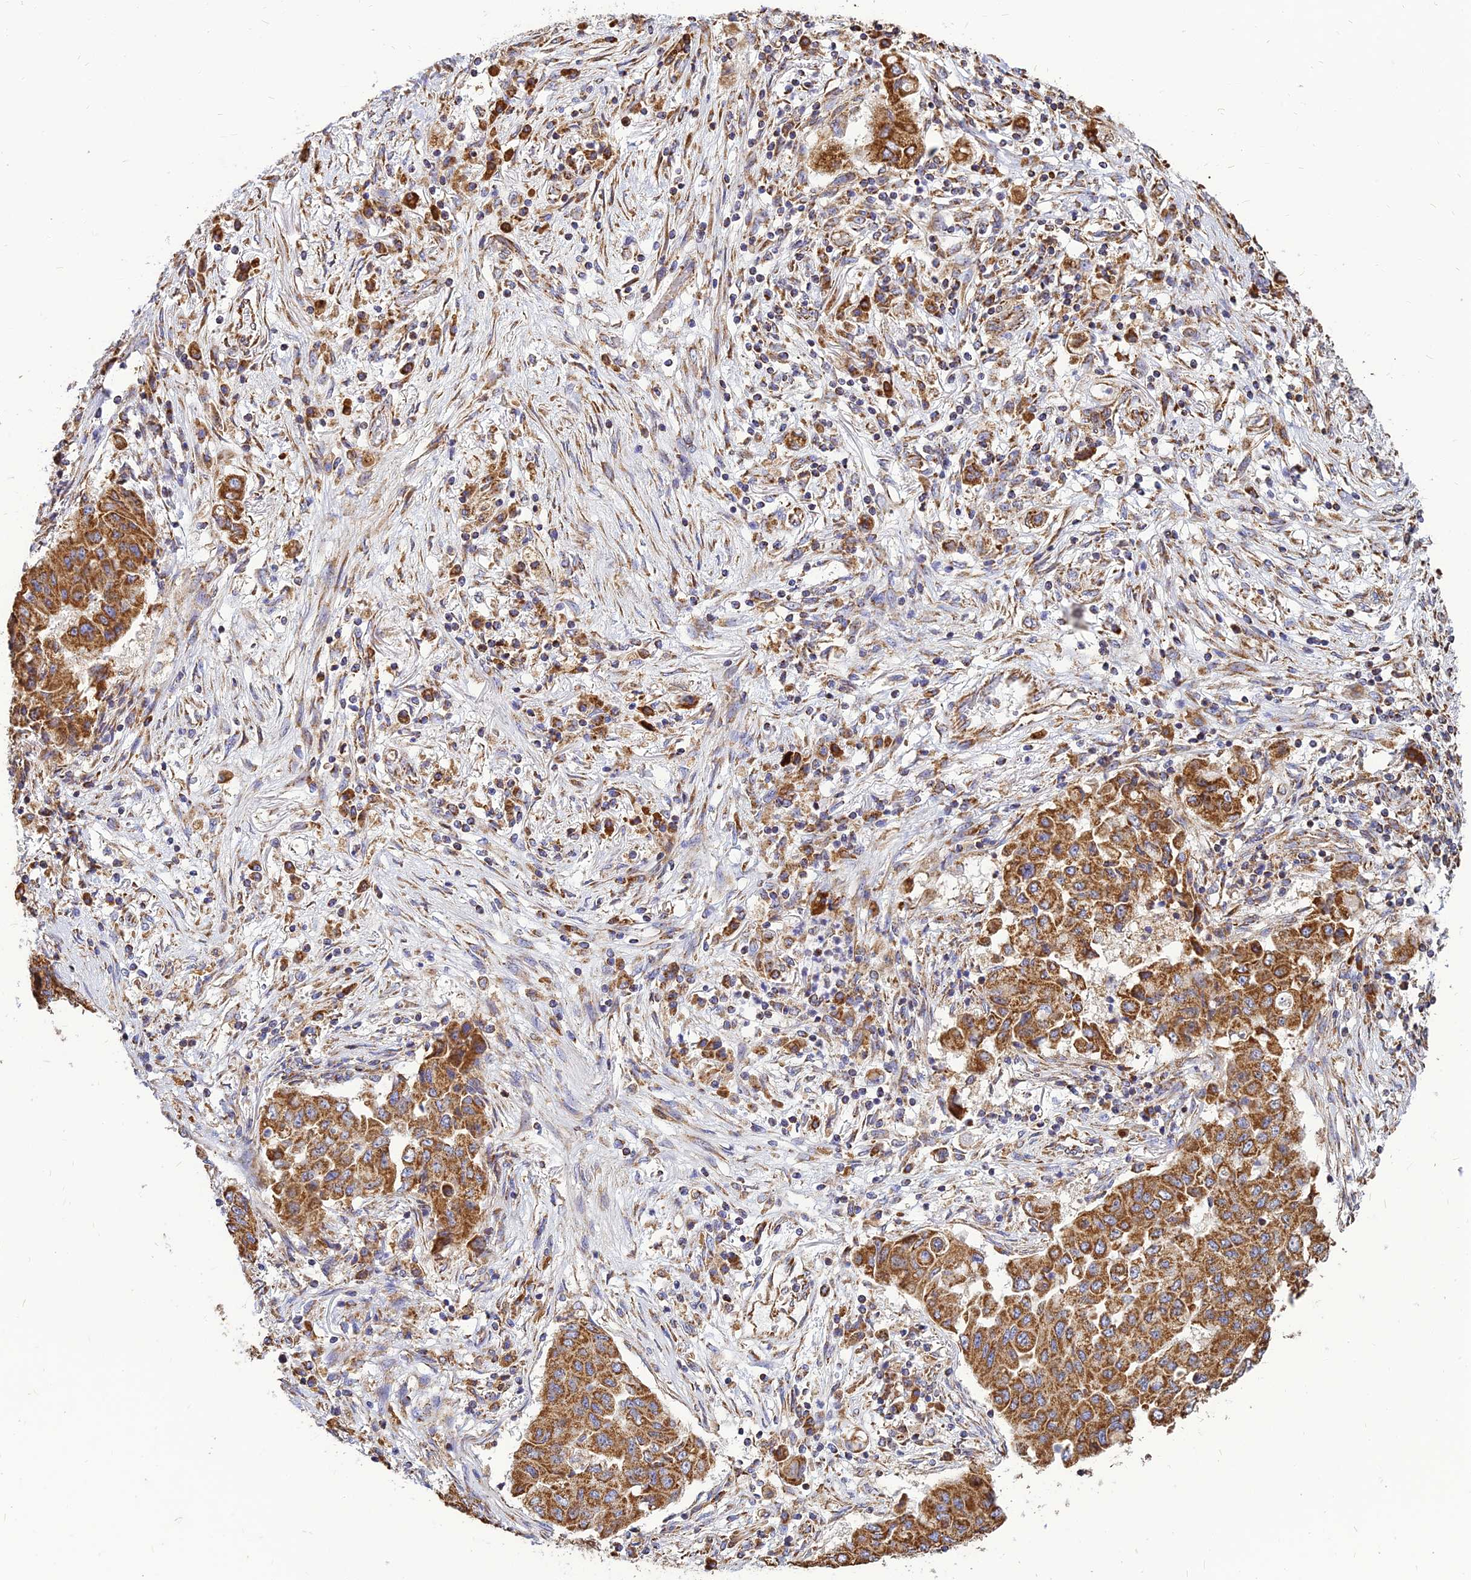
{"staining": {"intensity": "strong", "quantity": ">75%", "location": "cytoplasmic/membranous"}, "tissue": "lung cancer", "cell_type": "Tumor cells", "image_type": "cancer", "snomed": [{"axis": "morphology", "description": "Squamous cell carcinoma, NOS"}, {"axis": "topography", "description": "Lung"}], "caption": "Lung squamous cell carcinoma tissue exhibits strong cytoplasmic/membranous expression in approximately >75% of tumor cells, visualized by immunohistochemistry.", "gene": "THUMPD2", "patient": {"sex": "male", "age": 74}}